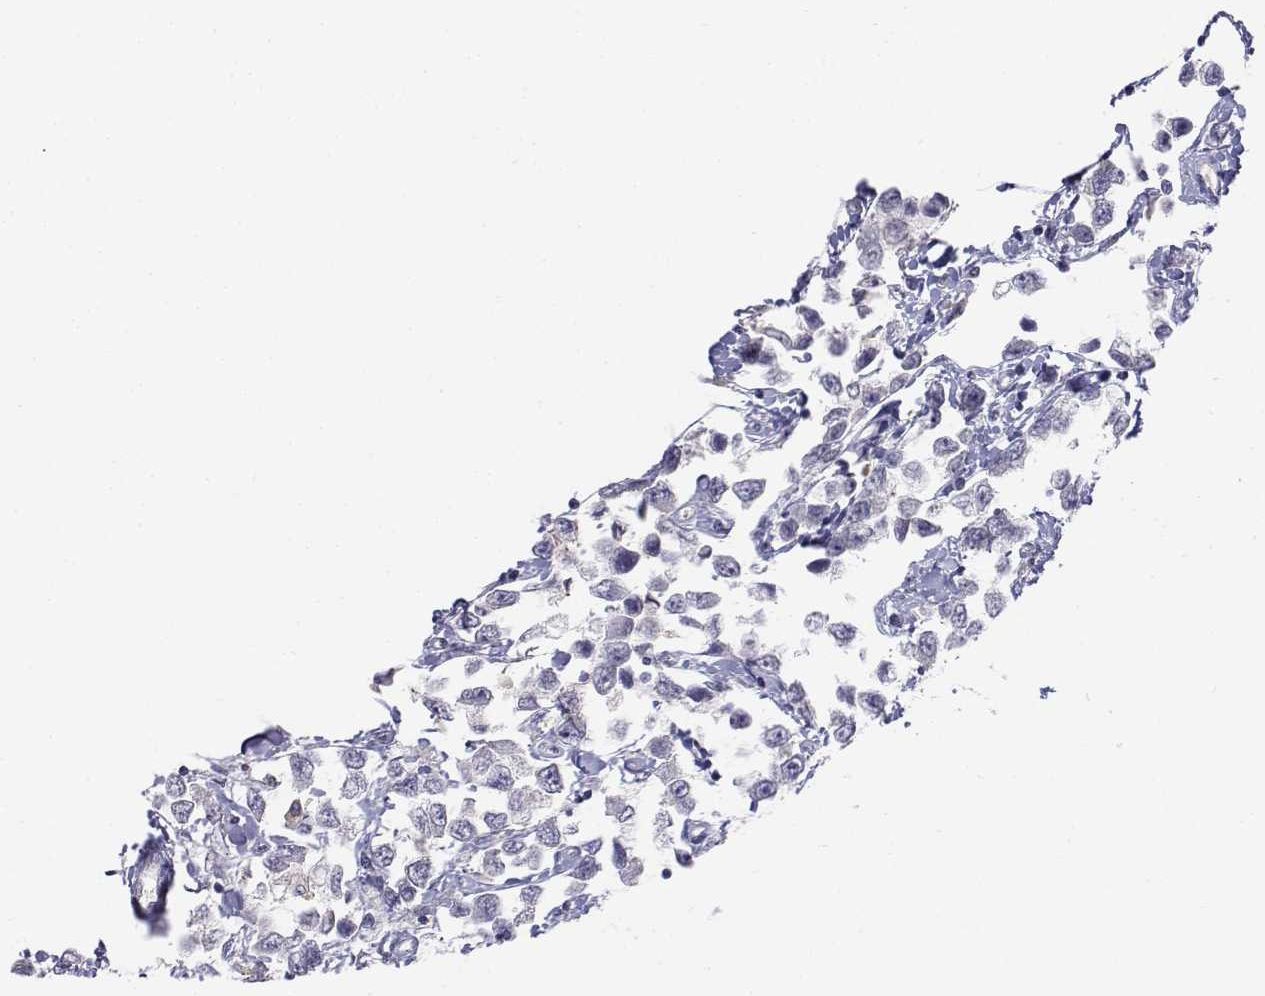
{"staining": {"intensity": "negative", "quantity": "none", "location": "none"}, "tissue": "testis cancer", "cell_type": "Tumor cells", "image_type": "cancer", "snomed": [{"axis": "morphology", "description": "Seminoma, NOS"}, {"axis": "topography", "description": "Testis"}], "caption": "Micrograph shows no significant protein positivity in tumor cells of testis cancer.", "gene": "CADM1", "patient": {"sex": "male", "age": 34}}